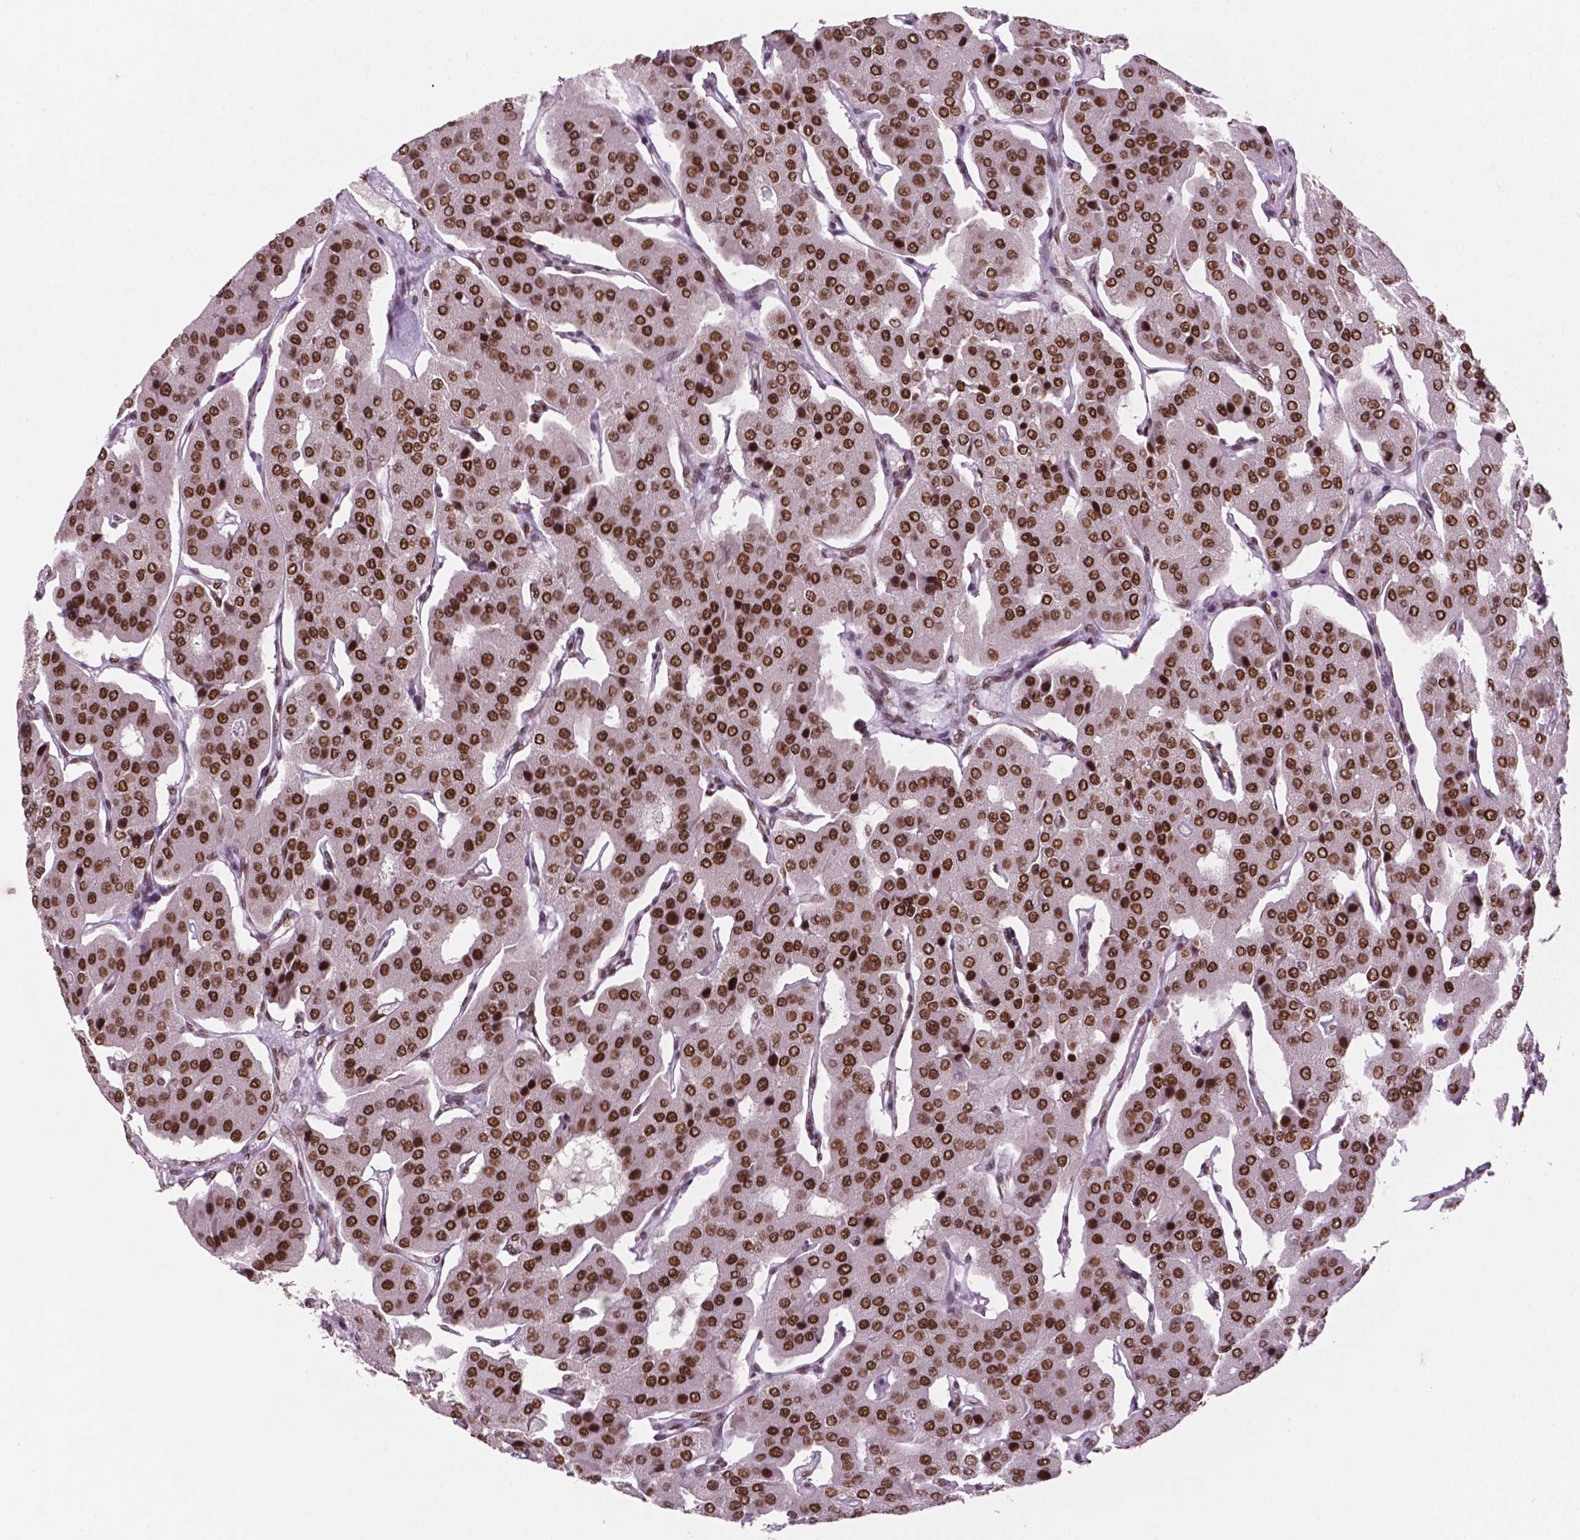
{"staining": {"intensity": "moderate", "quantity": ">75%", "location": "nuclear"}, "tissue": "parathyroid gland", "cell_type": "Glandular cells", "image_type": "normal", "snomed": [{"axis": "morphology", "description": "Normal tissue, NOS"}, {"axis": "morphology", "description": "Adenoma, NOS"}, {"axis": "topography", "description": "Parathyroid gland"}], "caption": "Parathyroid gland stained for a protein reveals moderate nuclear positivity in glandular cells. (DAB = brown stain, brightfield microscopy at high magnification).", "gene": "MLH1", "patient": {"sex": "female", "age": 86}}